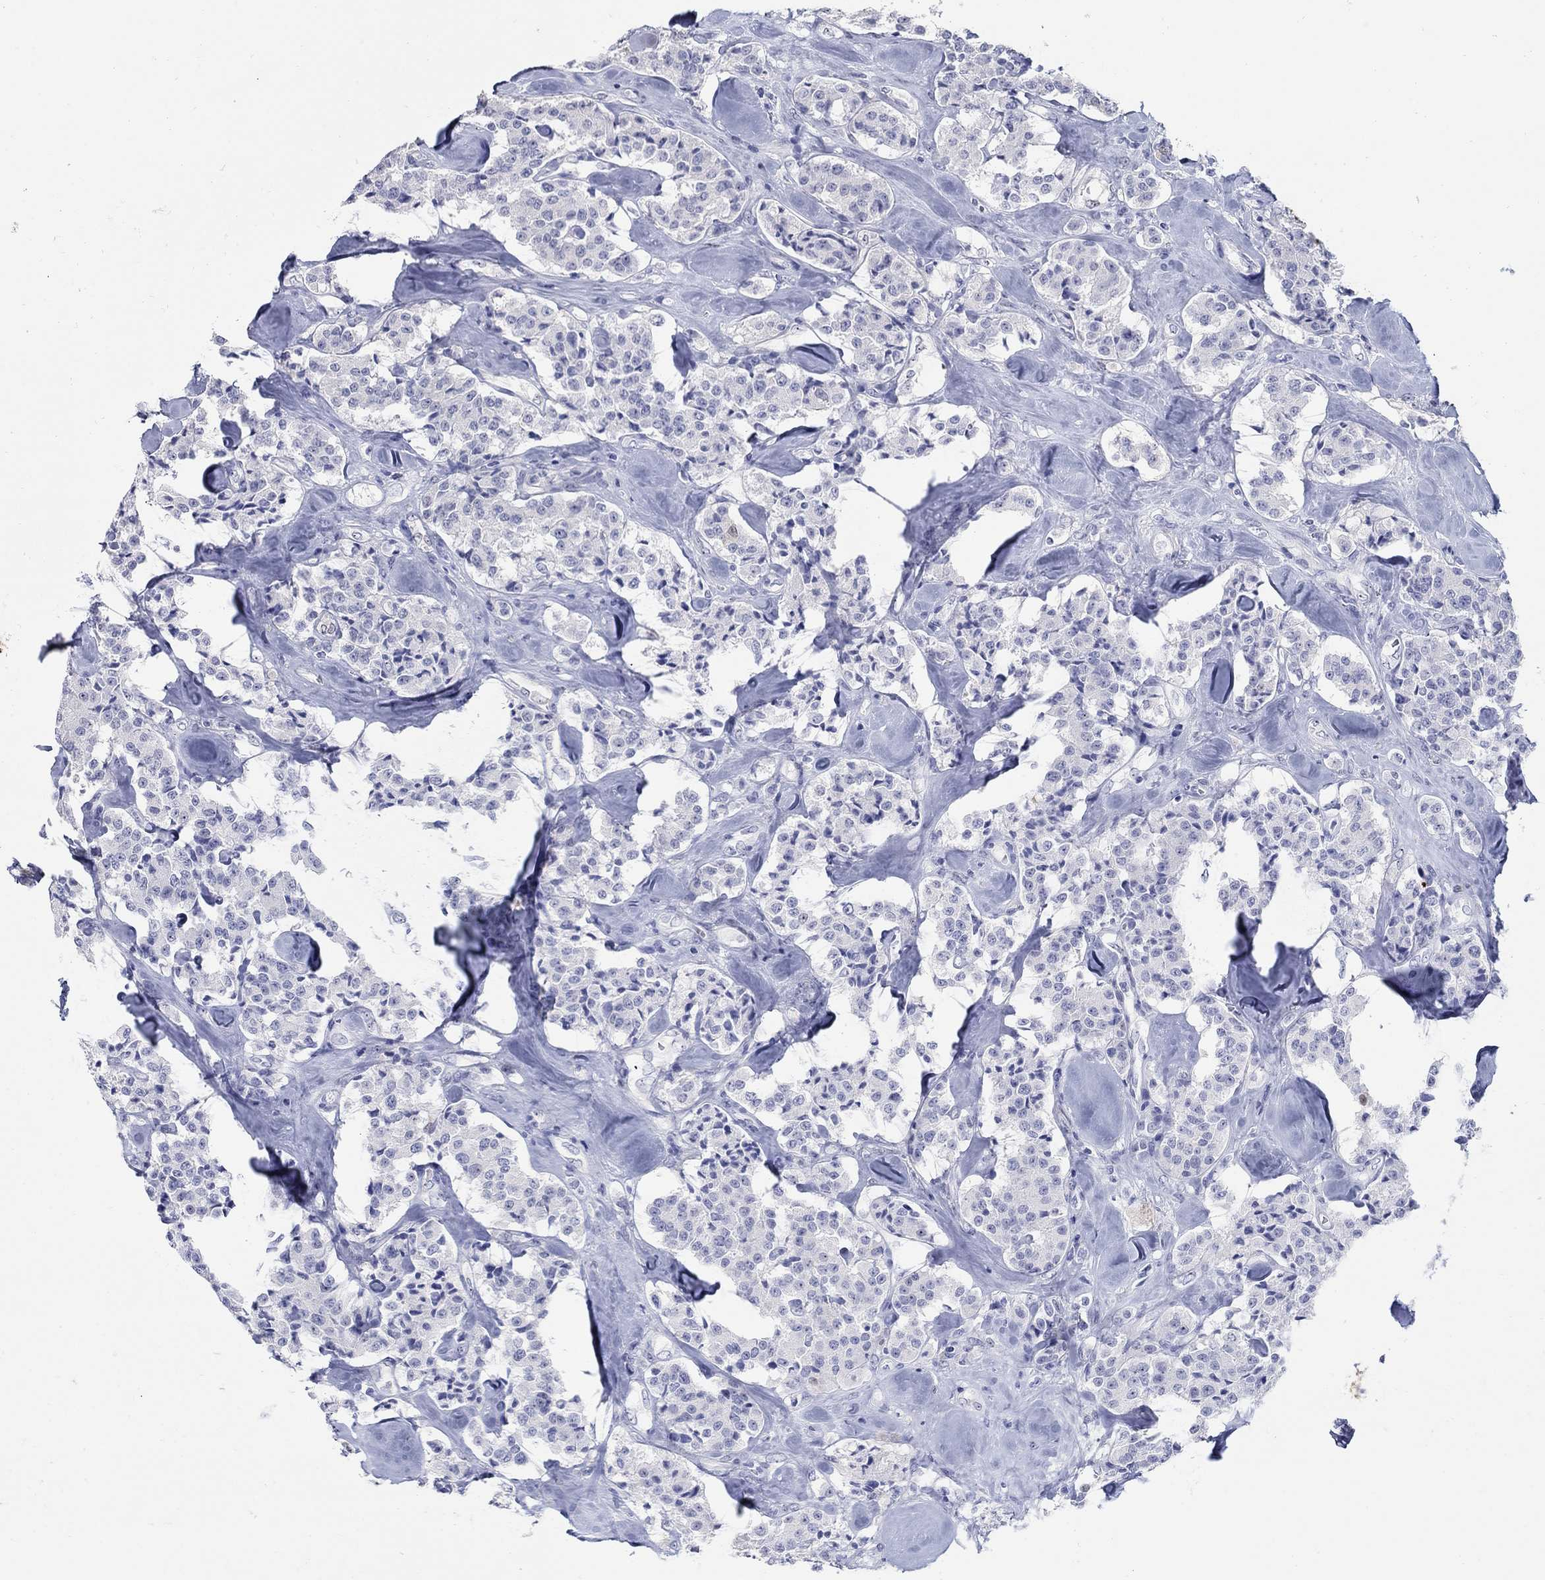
{"staining": {"intensity": "negative", "quantity": "none", "location": "none"}, "tissue": "carcinoid", "cell_type": "Tumor cells", "image_type": "cancer", "snomed": [{"axis": "morphology", "description": "Carcinoid, malignant, NOS"}, {"axis": "topography", "description": "Pancreas"}], "caption": "Photomicrograph shows no significant protein positivity in tumor cells of carcinoid (malignant).", "gene": "AKR1C2", "patient": {"sex": "male", "age": 41}}